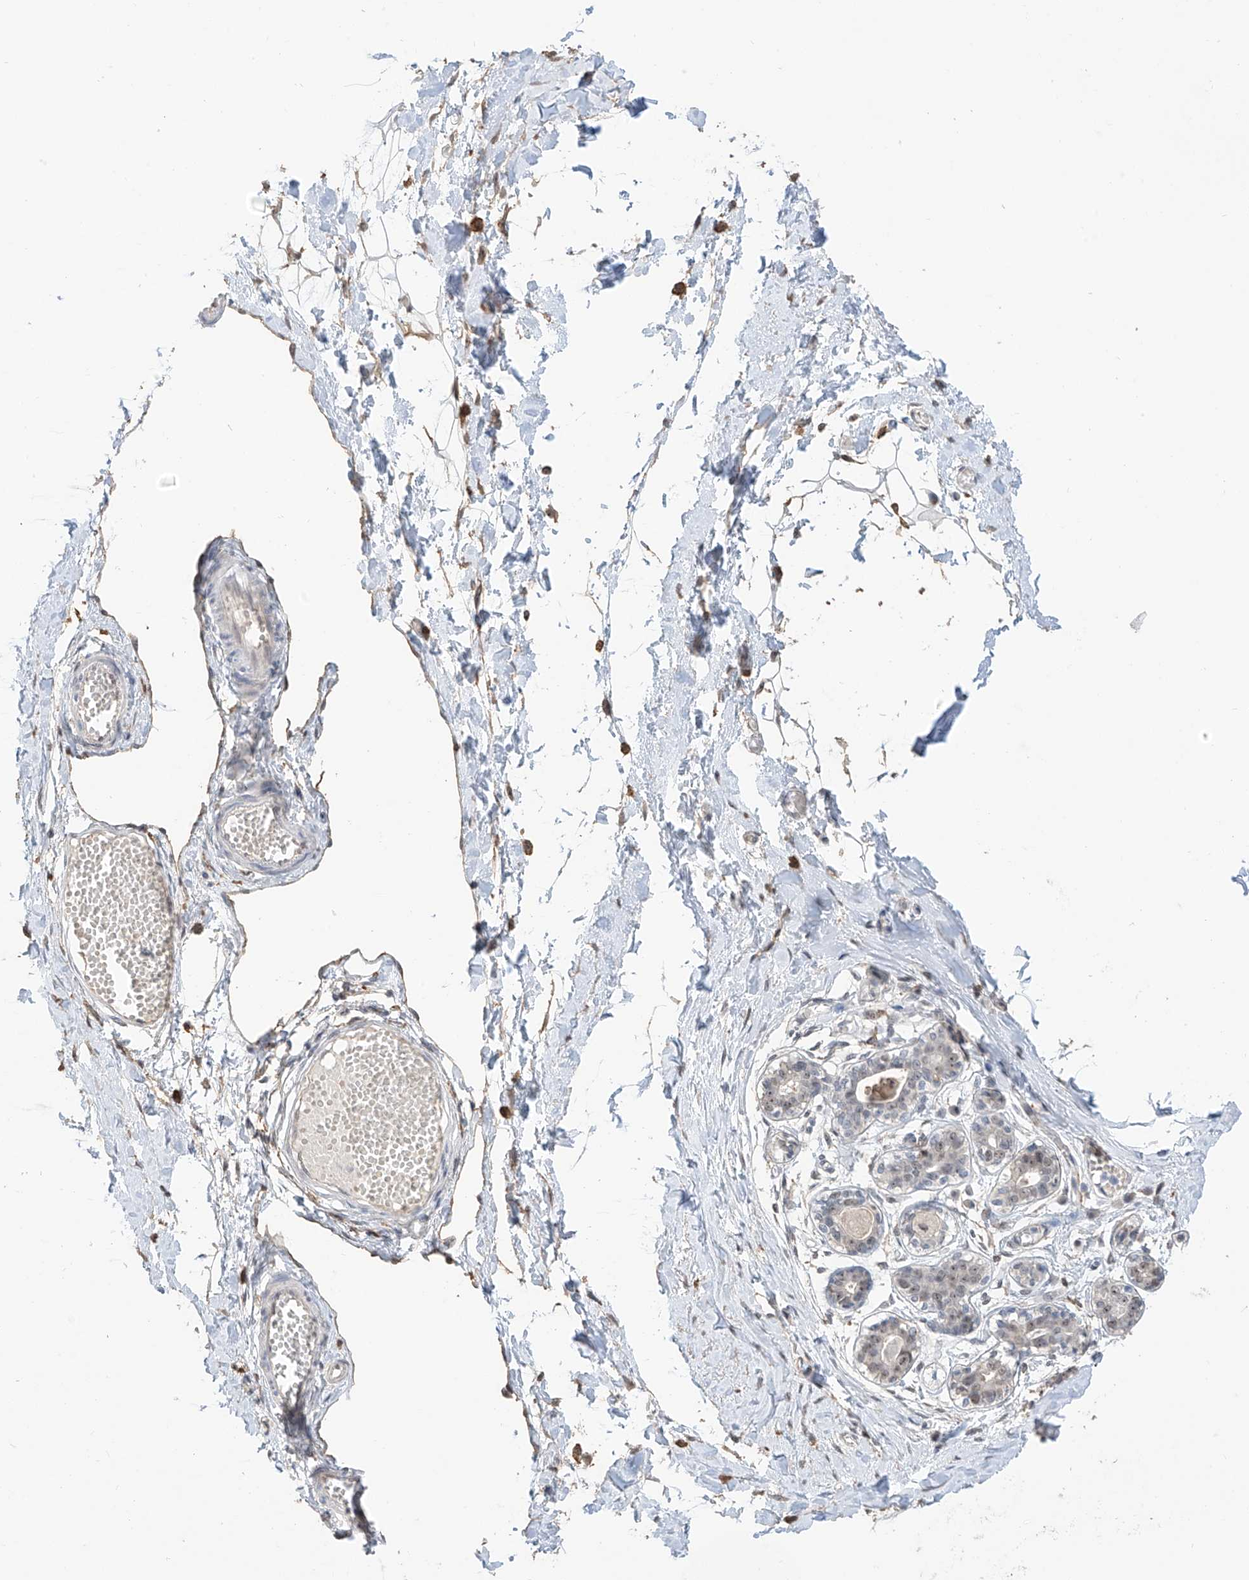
{"staining": {"intensity": "weak", "quantity": "25%-75%", "location": "cytoplasmic/membranous,nuclear"}, "tissue": "breast", "cell_type": "Adipocytes", "image_type": "normal", "snomed": [{"axis": "morphology", "description": "Normal tissue, NOS"}, {"axis": "topography", "description": "Breast"}], "caption": "Brown immunohistochemical staining in unremarkable breast exhibits weak cytoplasmic/membranous,nuclear positivity in about 25%-75% of adipocytes.", "gene": "C1orf131", "patient": {"sex": "female", "age": 27}}